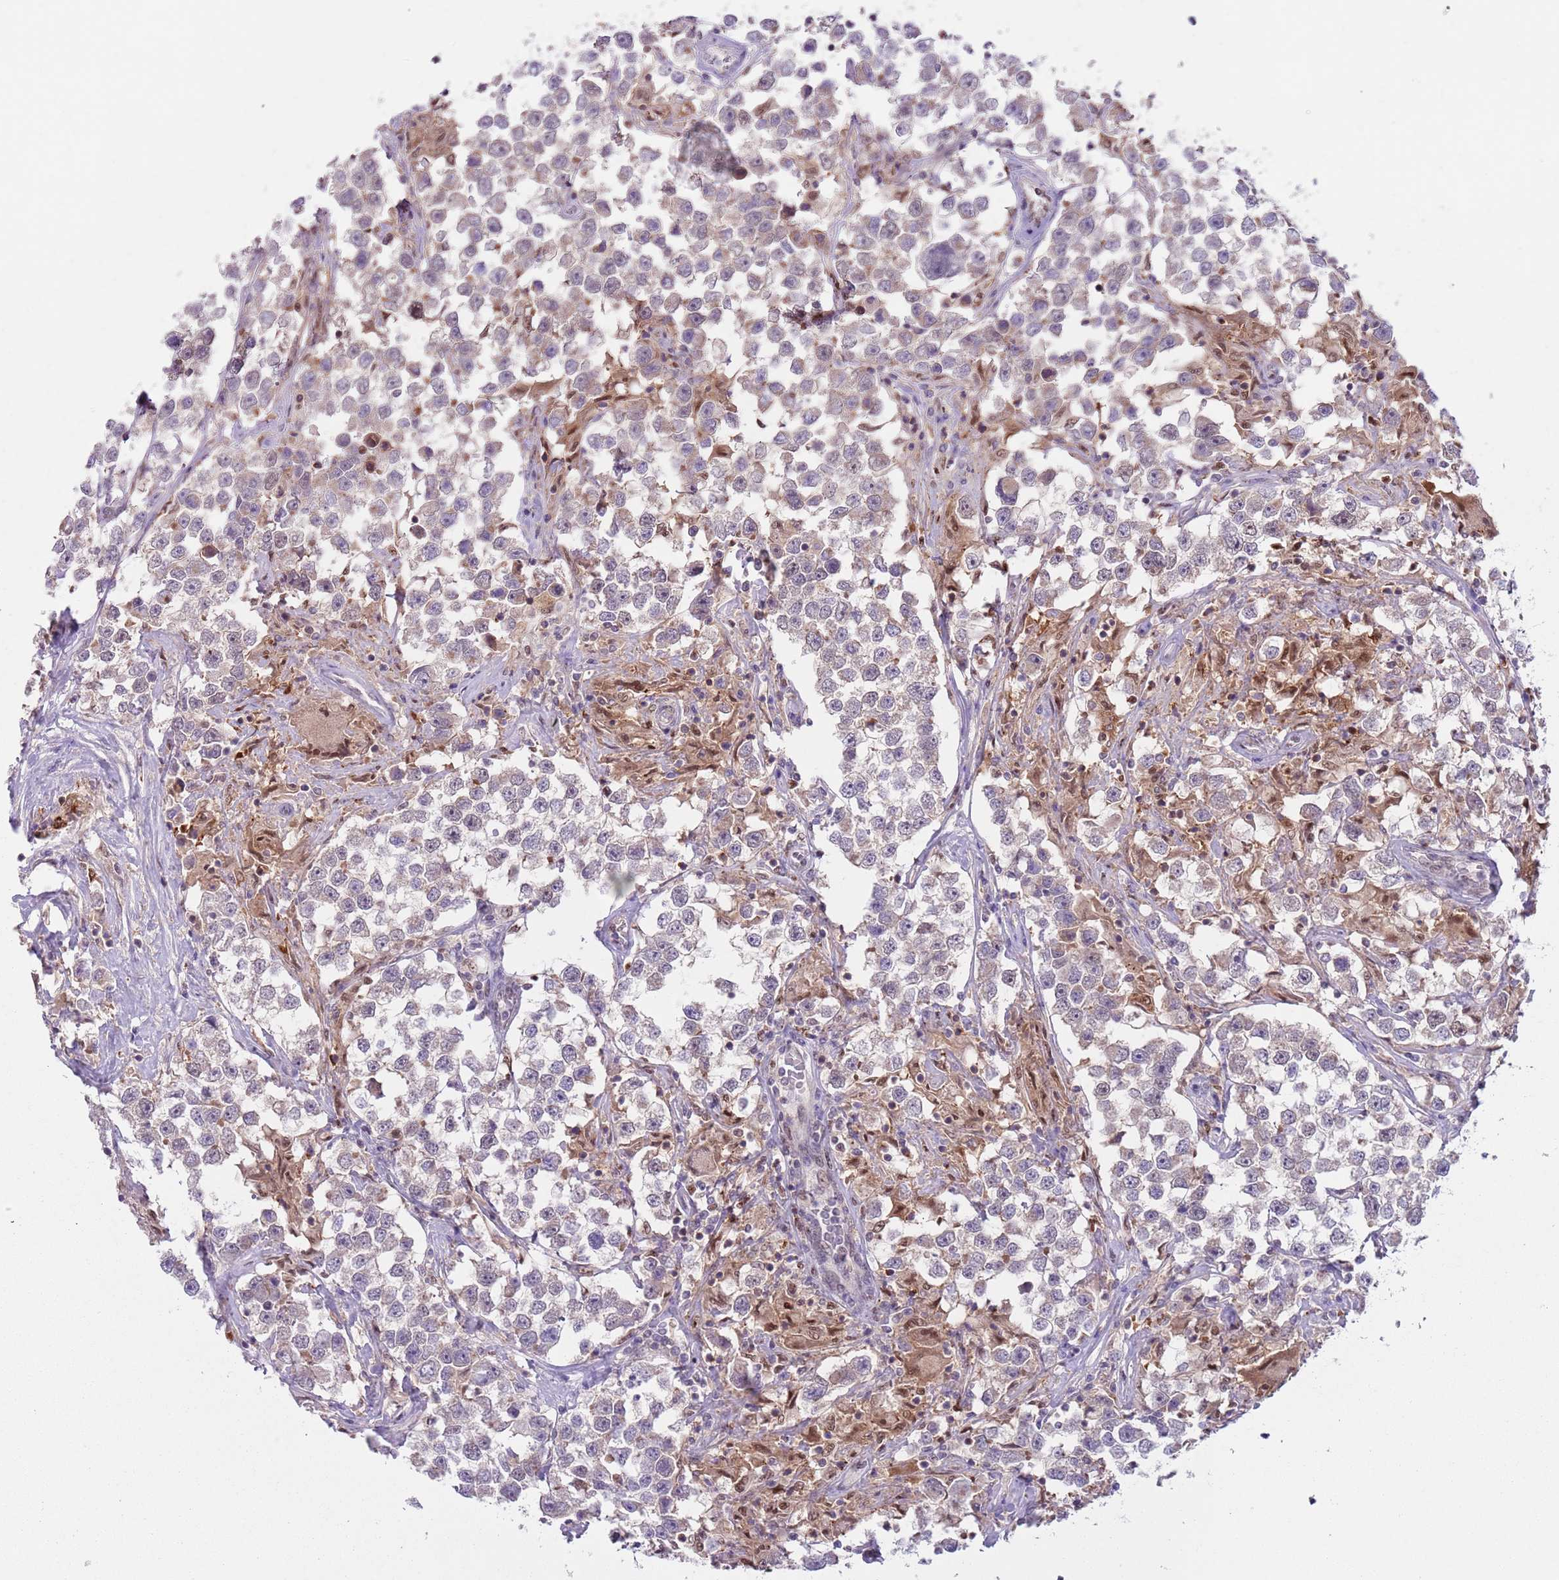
{"staining": {"intensity": "moderate", "quantity": "25%-75%", "location": "cytoplasmic/membranous,nuclear"}, "tissue": "testis cancer", "cell_type": "Tumor cells", "image_type": "cancer", "snomed": [{"axis": "morphology", "description": "Seminoma, NOS"}, {"axis": "topography", "description": "Testis"}], "caption": "Protein staining demonstrates moderate cytoplasmic/membranous and nuclear expression in approximately 25%-75% of tumor cells in testis seminoma.", "gene": "RMND5B", "patient": {"sex": "male", "age": 46}}